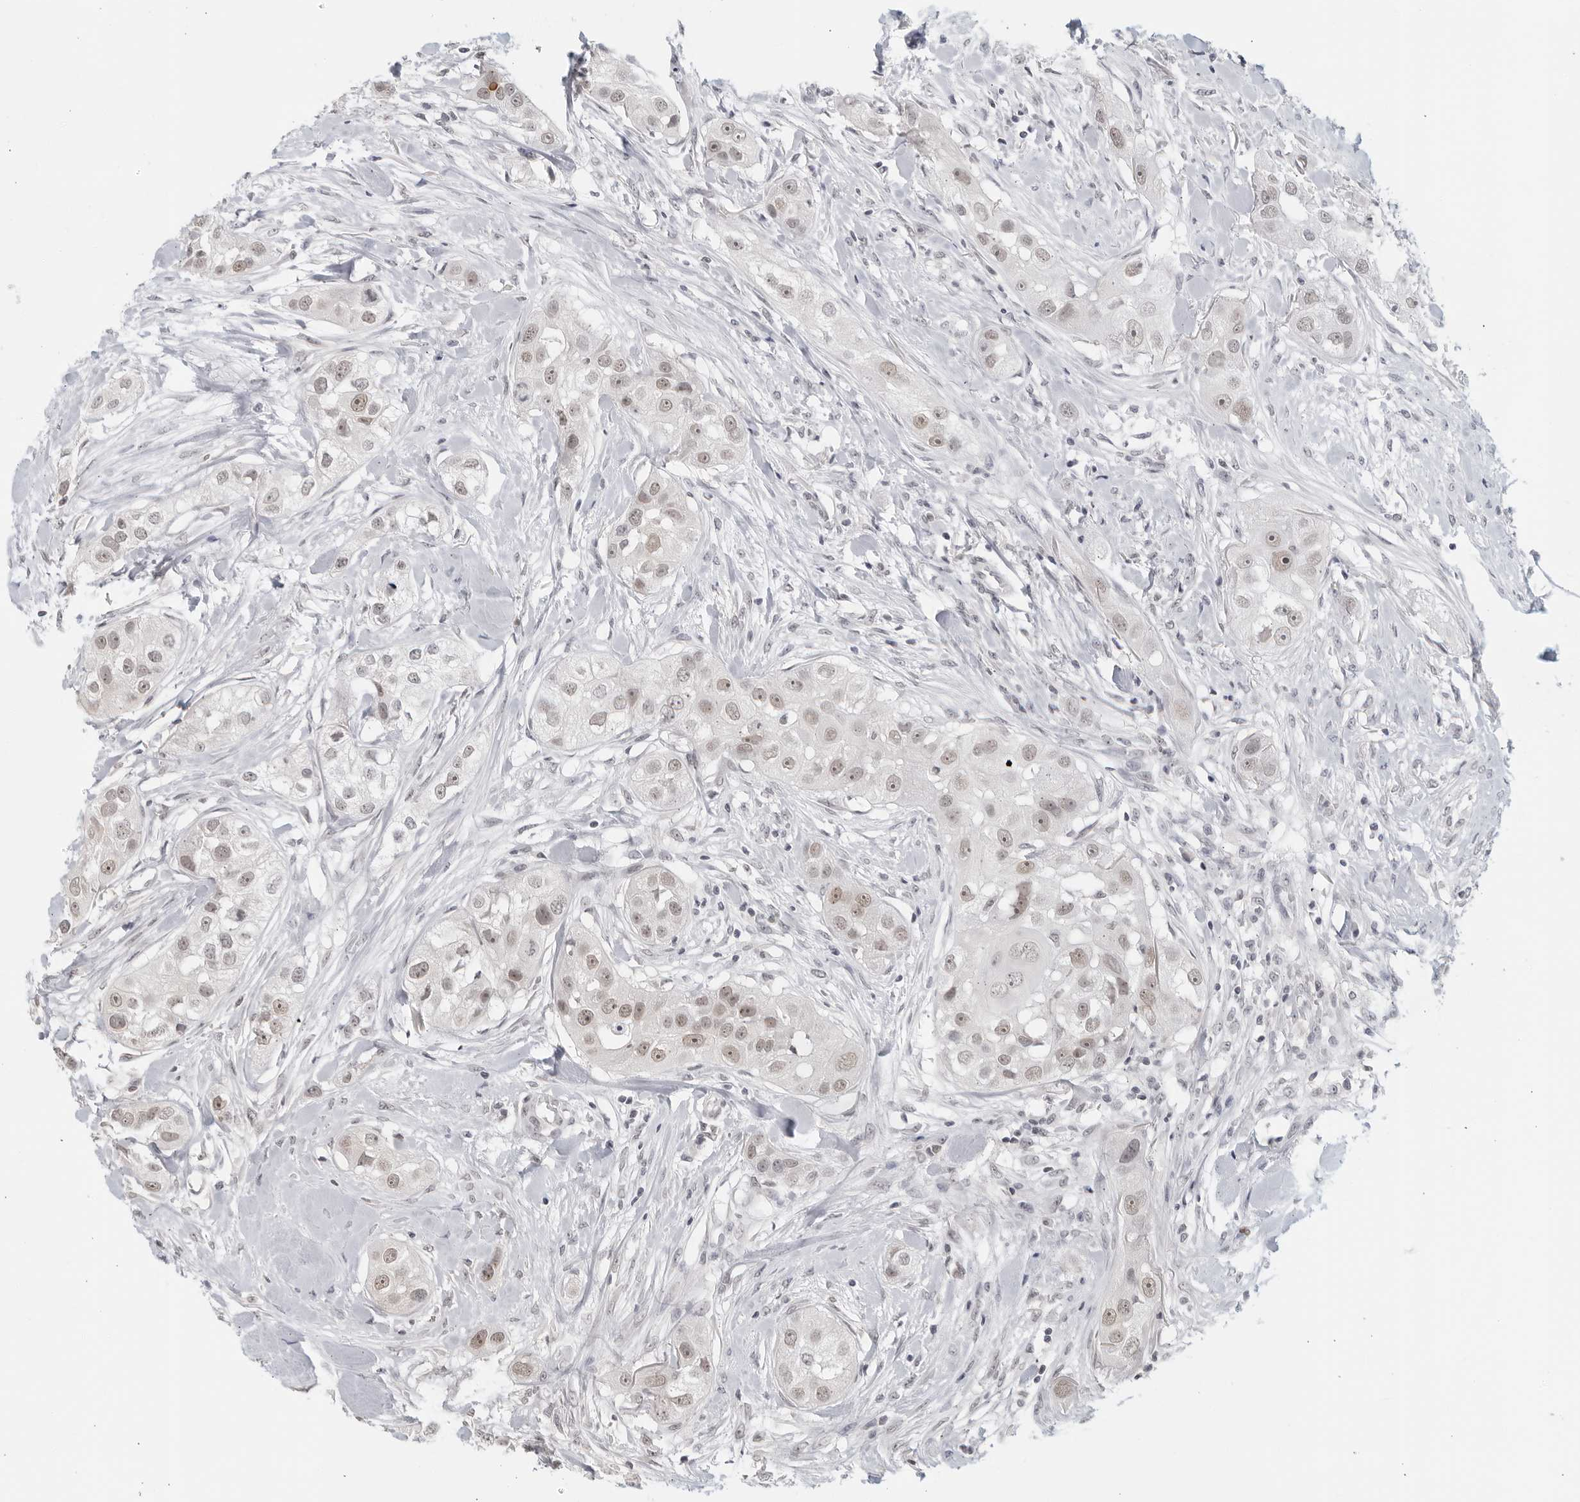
{"staining": {"intensity": "weak", "quantity": "<25%", "location": "nuclear"}, "tissue": "head and neck cancer", "cell_type": "Tumor cells", "image_type": "cancer", "snomed": [{"axis": "morphology", "description": "Normal tissue, NOS"}, {"axis": "morphology", "description": "Squamous cell carcinoma, NOS"}, {"axis": "topography", "description": "Skeletal muscle"}, {"axis": "topography", "description": "Head-Neck"}], "caption": "DAB (3,3'-diaminobenzidine) immunohistochemical staining of head and neck squamous cell carcinoma exhibits no significant expression in tumor cells.", "gene": "RAB11FIP3", "patient": {"sex": "male", "age": 51}}